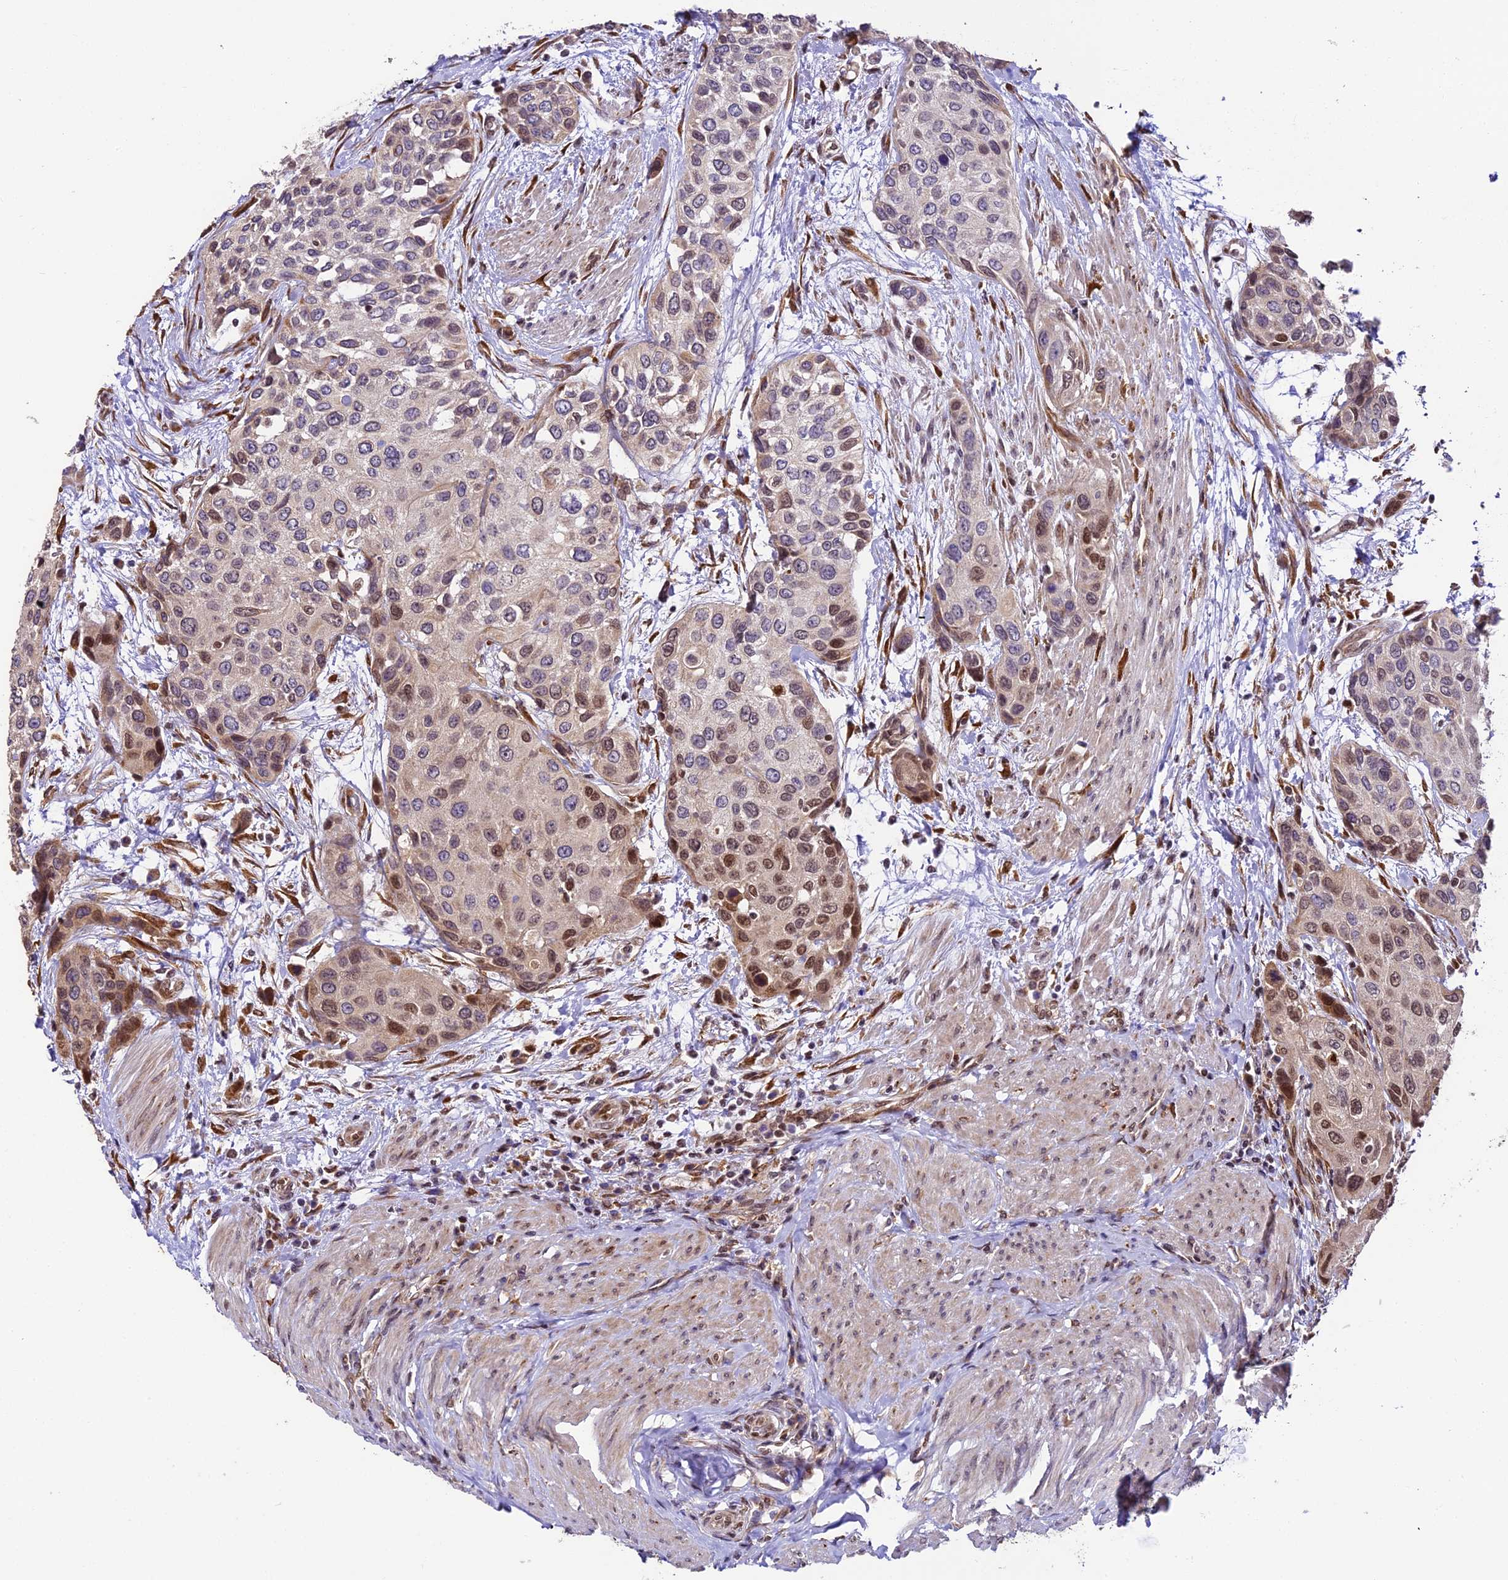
{"staining": {"intensity": "moderate", "quantity": "<25%", "location": "nuclear"}, "tissue": "urothelial cancer", "cell_type": "Tumor cells", "image_type": "cancer", "snomed": [{"axis": "morphology", "description": "Normal tissue, NOS"}, {"axis": "morphology", "description": "Urothelial carcinoma, High grade"}, {"axis": "topography", "description": "Vascular tissue"}, {"axis": "topography", "description": "Urinary bladder"}], "caption": "Protein positivity by IHC exhibits moderate nuclear expression in about <25% of tumor cells in urothelial cancer.", "gene": "TRIM22", "patient": {"sex": "female", "age": 56}}